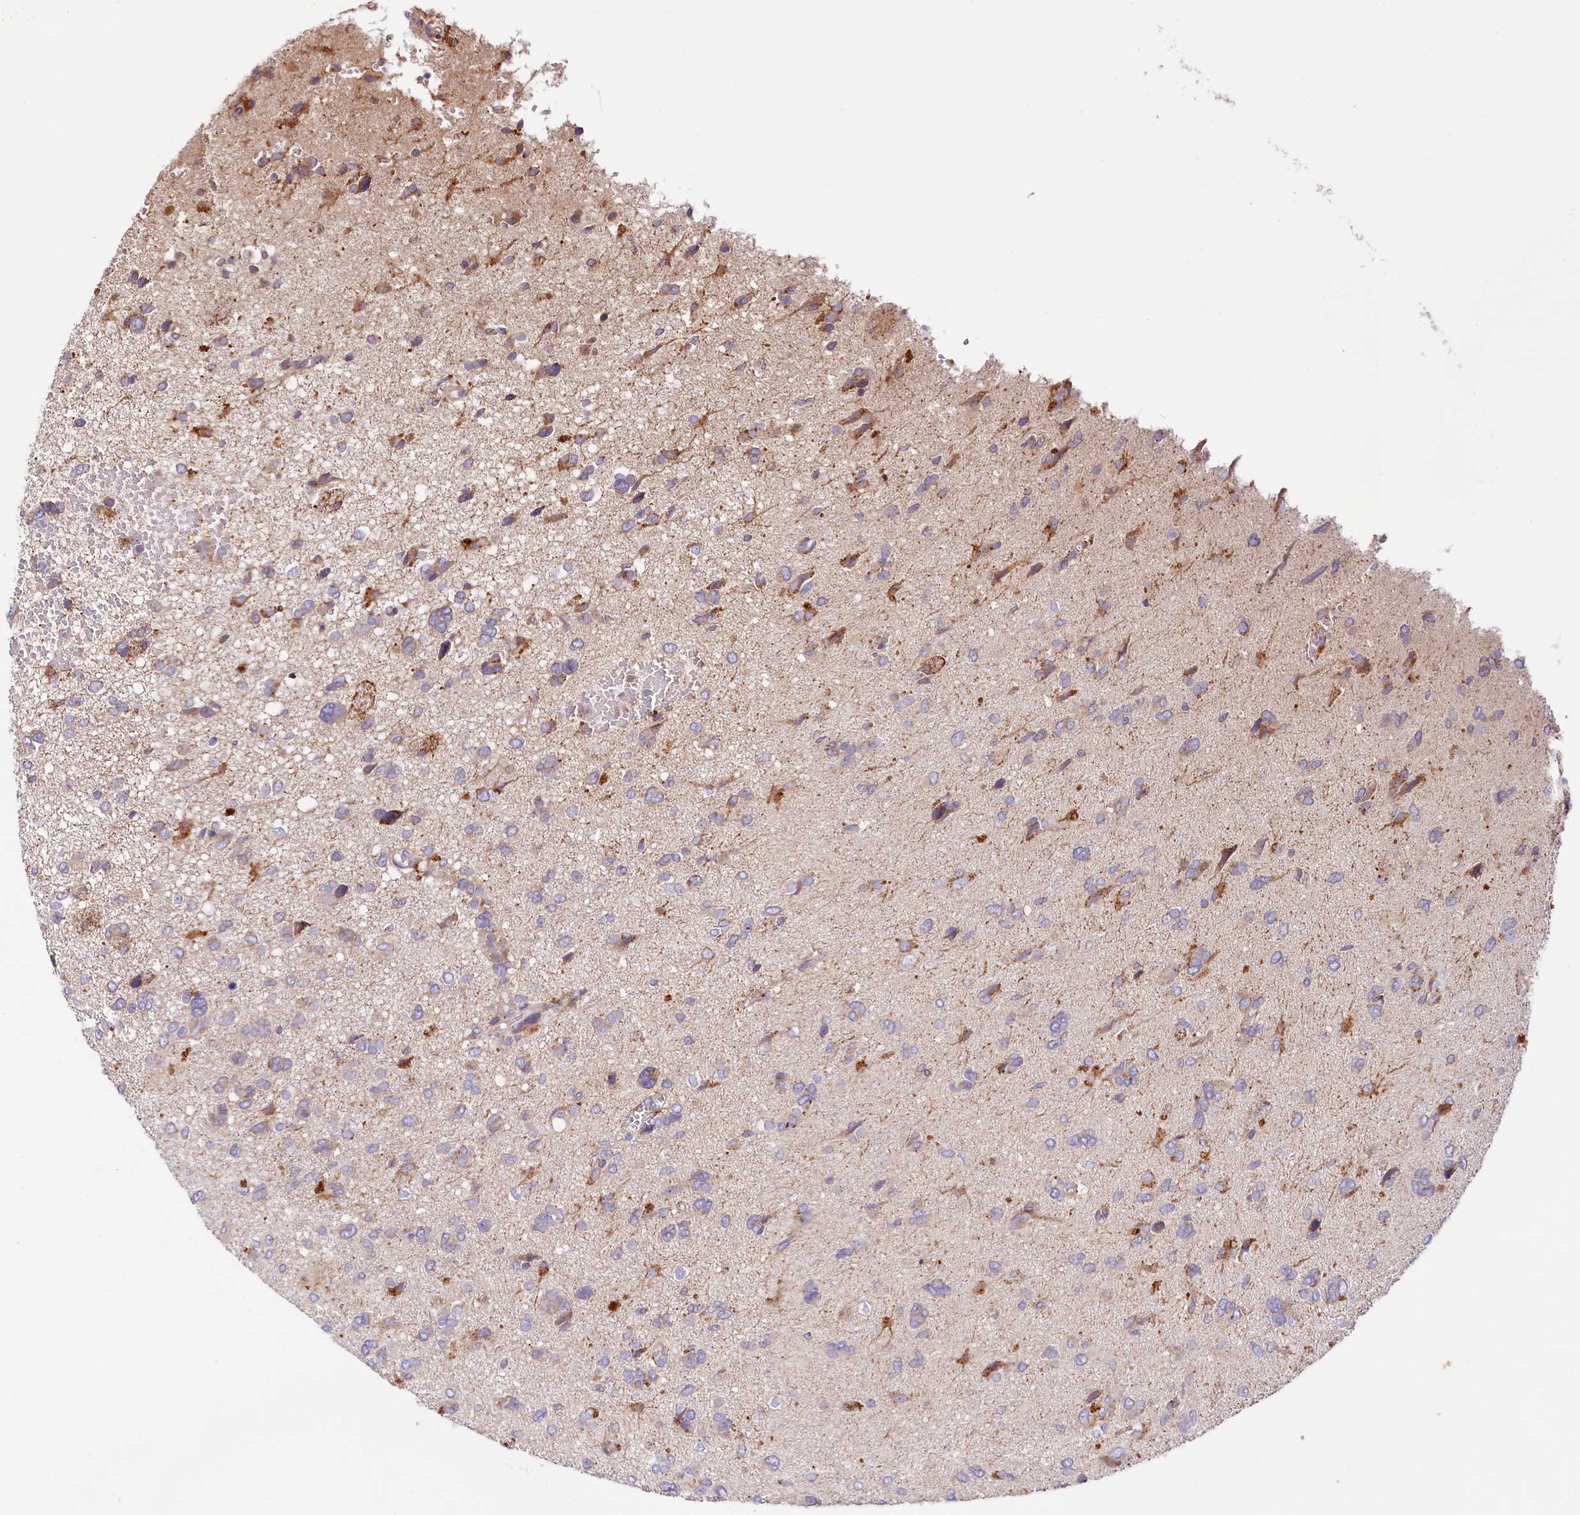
{"staining": {"intensity": "moderate", "quantity": "<25%", "location": "cytoplasmic/membranous"}, "tissue": "glioma", "cell_type": "Tumor cells", "image_type": "cancer", "snomed": [{"axis": "morphology", "description": "Glioma, malignant, High grade"}, {"axis": "topography", "description": "Brain"}], "caption": "Immunohistochemical staining of human glioma reveals low levels of moderate cytoplasmic/membranous positivity in approximately <25% of tumor cells.", "gene": "SACM1L", "patient": {"sex": "female", "age": 59}}